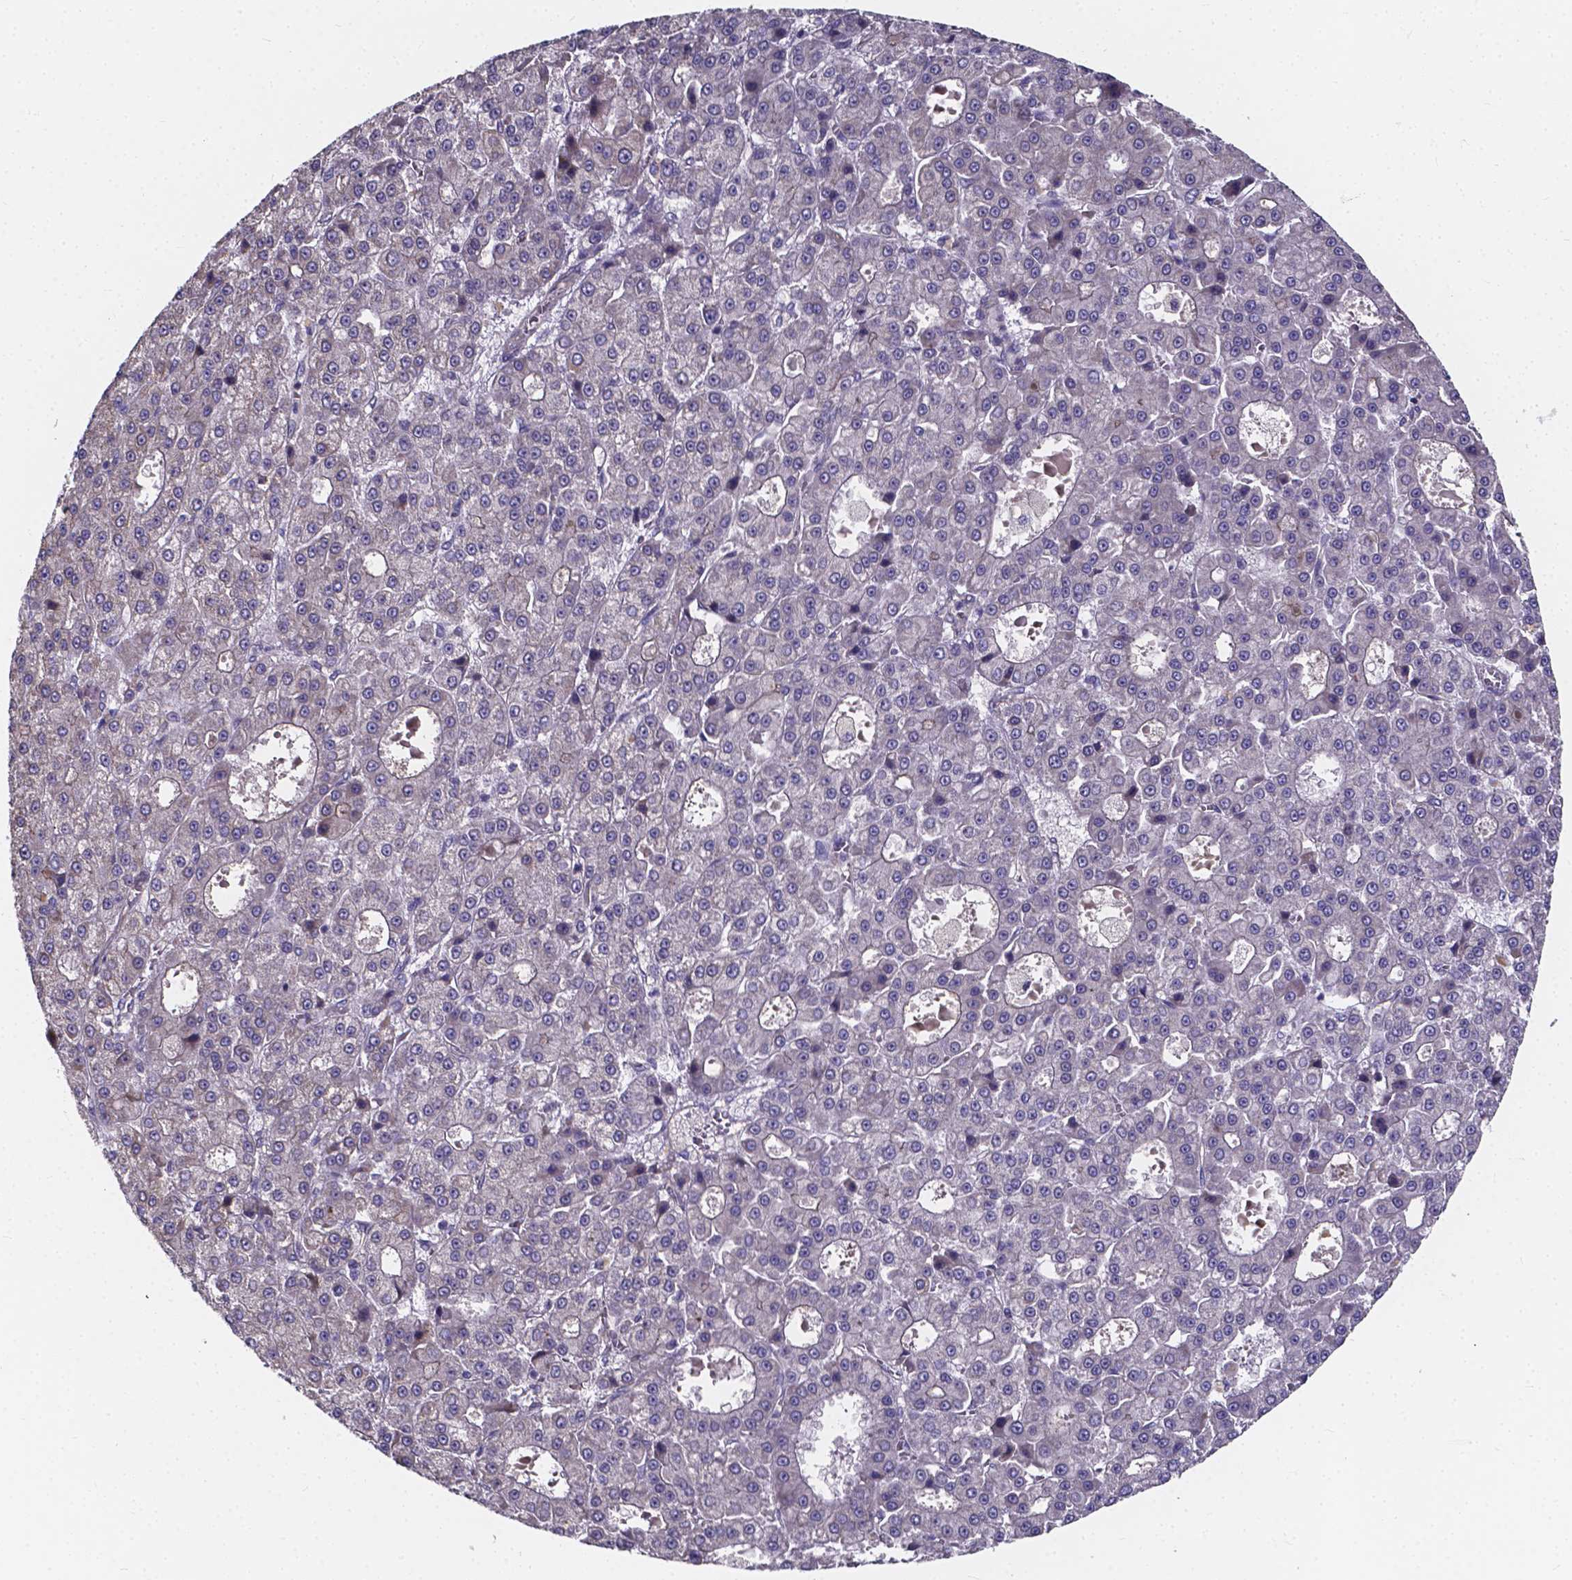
{"staining": {"intensity": "weak", "quantity": "<25%", "location": "cytoplasmic/membranous"}, "tissue": "liver cancer", "cell_type": "Tumor cells", "image_type": "cancer", "snomed": [{"axis": "morphology", "description": "Carcinoma, Hepatocellular, NOS"}, {"axis": "topography", "description": "Liver"}], "caption": "This is an IHC histopathology image of human liver cancer (hepatocellular carcinoma). There is no positivity in tumor cells.", "gene": "THEMIS", "patient": {"sex": "male", "age": 70}}